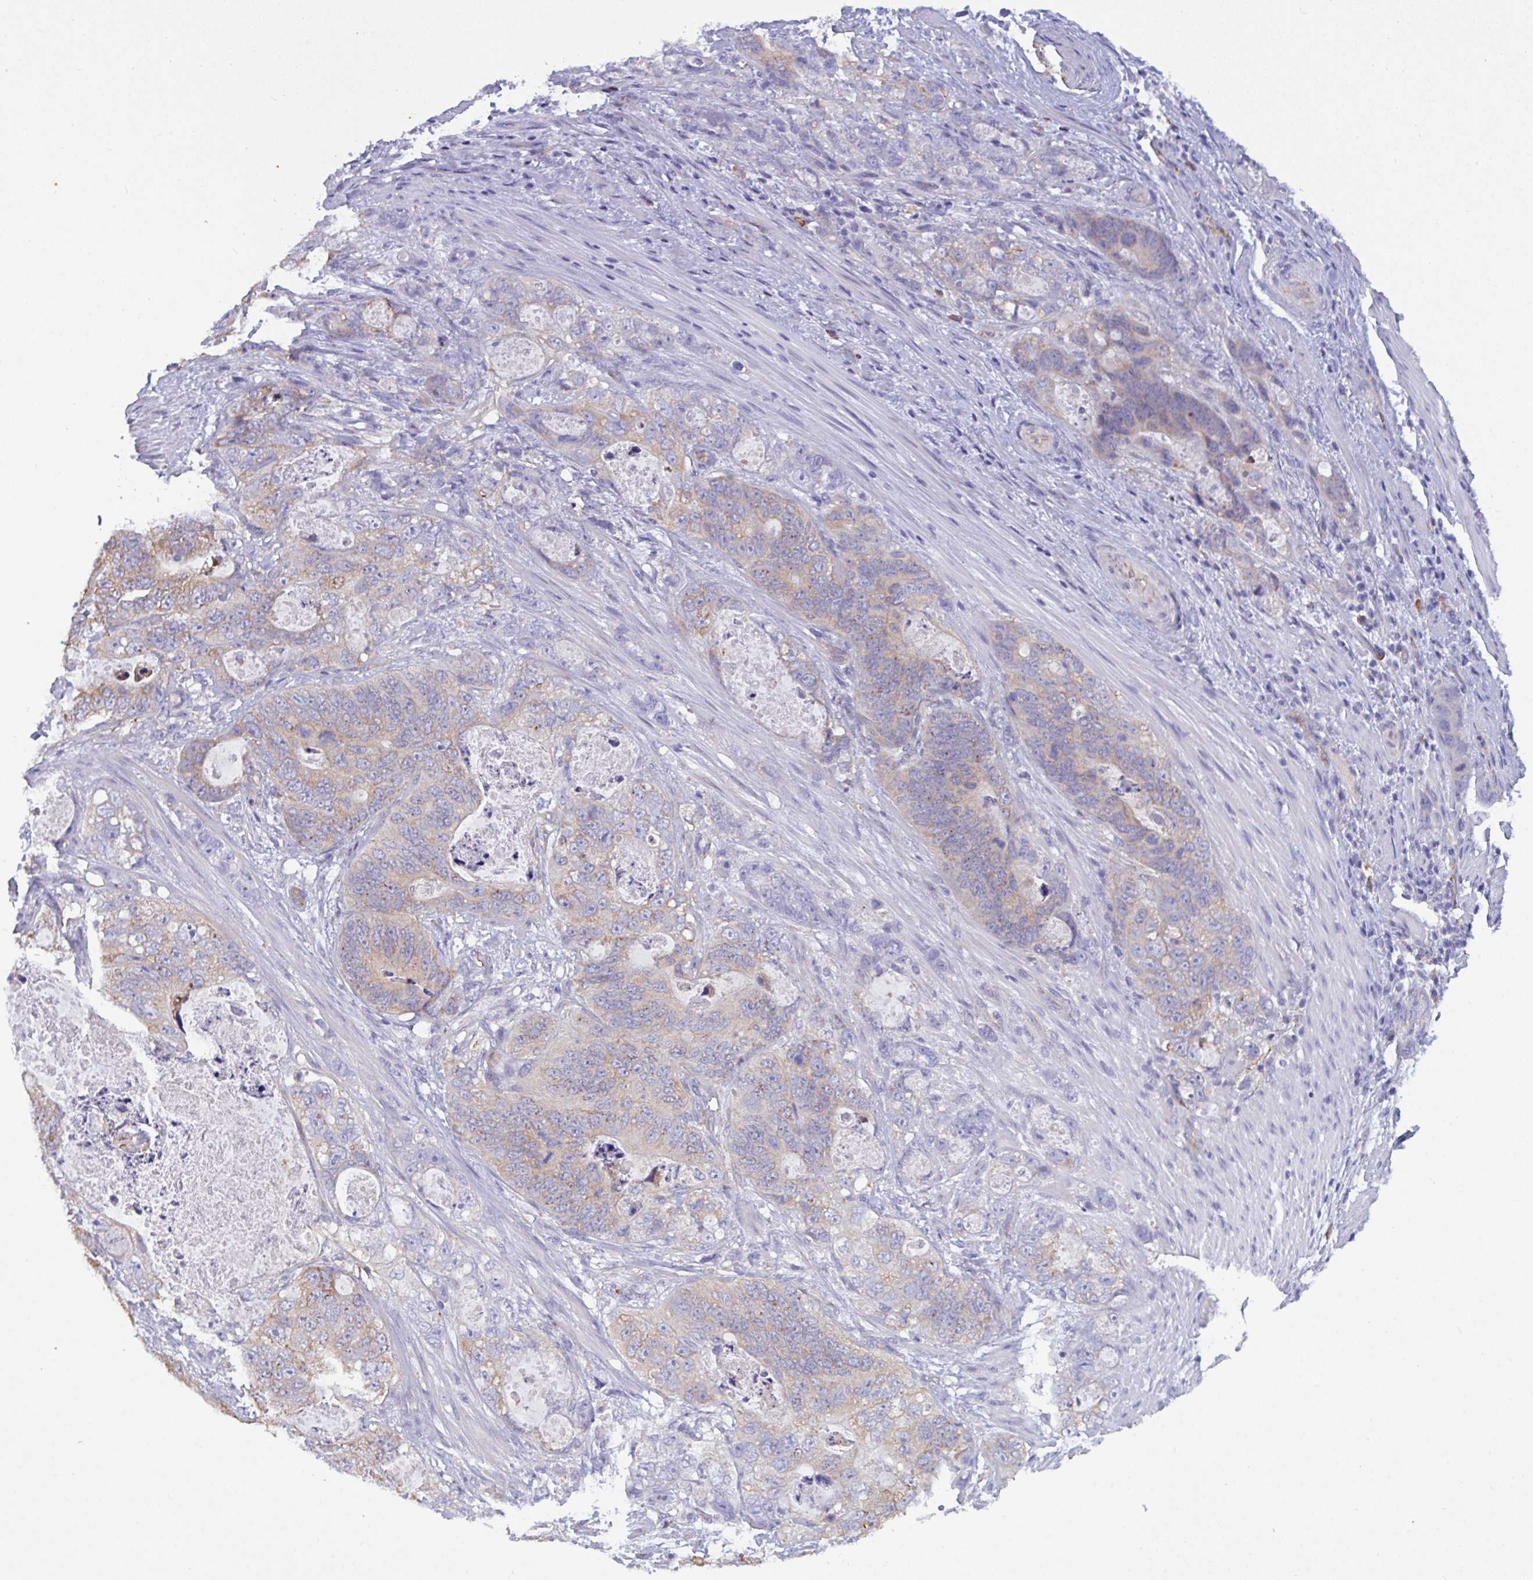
{"staining": {"intensity": "weak", "quantity": "25%-75%", "location": "cytoplasmic/membranous"}, "tissue": "stomach cancer", "cell_type": "Tumor cells", "image_type": "cancer", "snomed": [{"axis": "morphology", "description": "Normal tissue, NOS"}, {"axis": "morphology", "description": "Adenocarcinoma, NOS"}, {"axis": "topography", "description": "Stomach"}], "caption": "Tumor cells display low levels of weak cytoplasmic/membranous staining in approximately 25%-75% of cells in stomach adenocarcinoma.", "gene": "SLC66A1", "patient": {"sex": "female", "age": 89}}